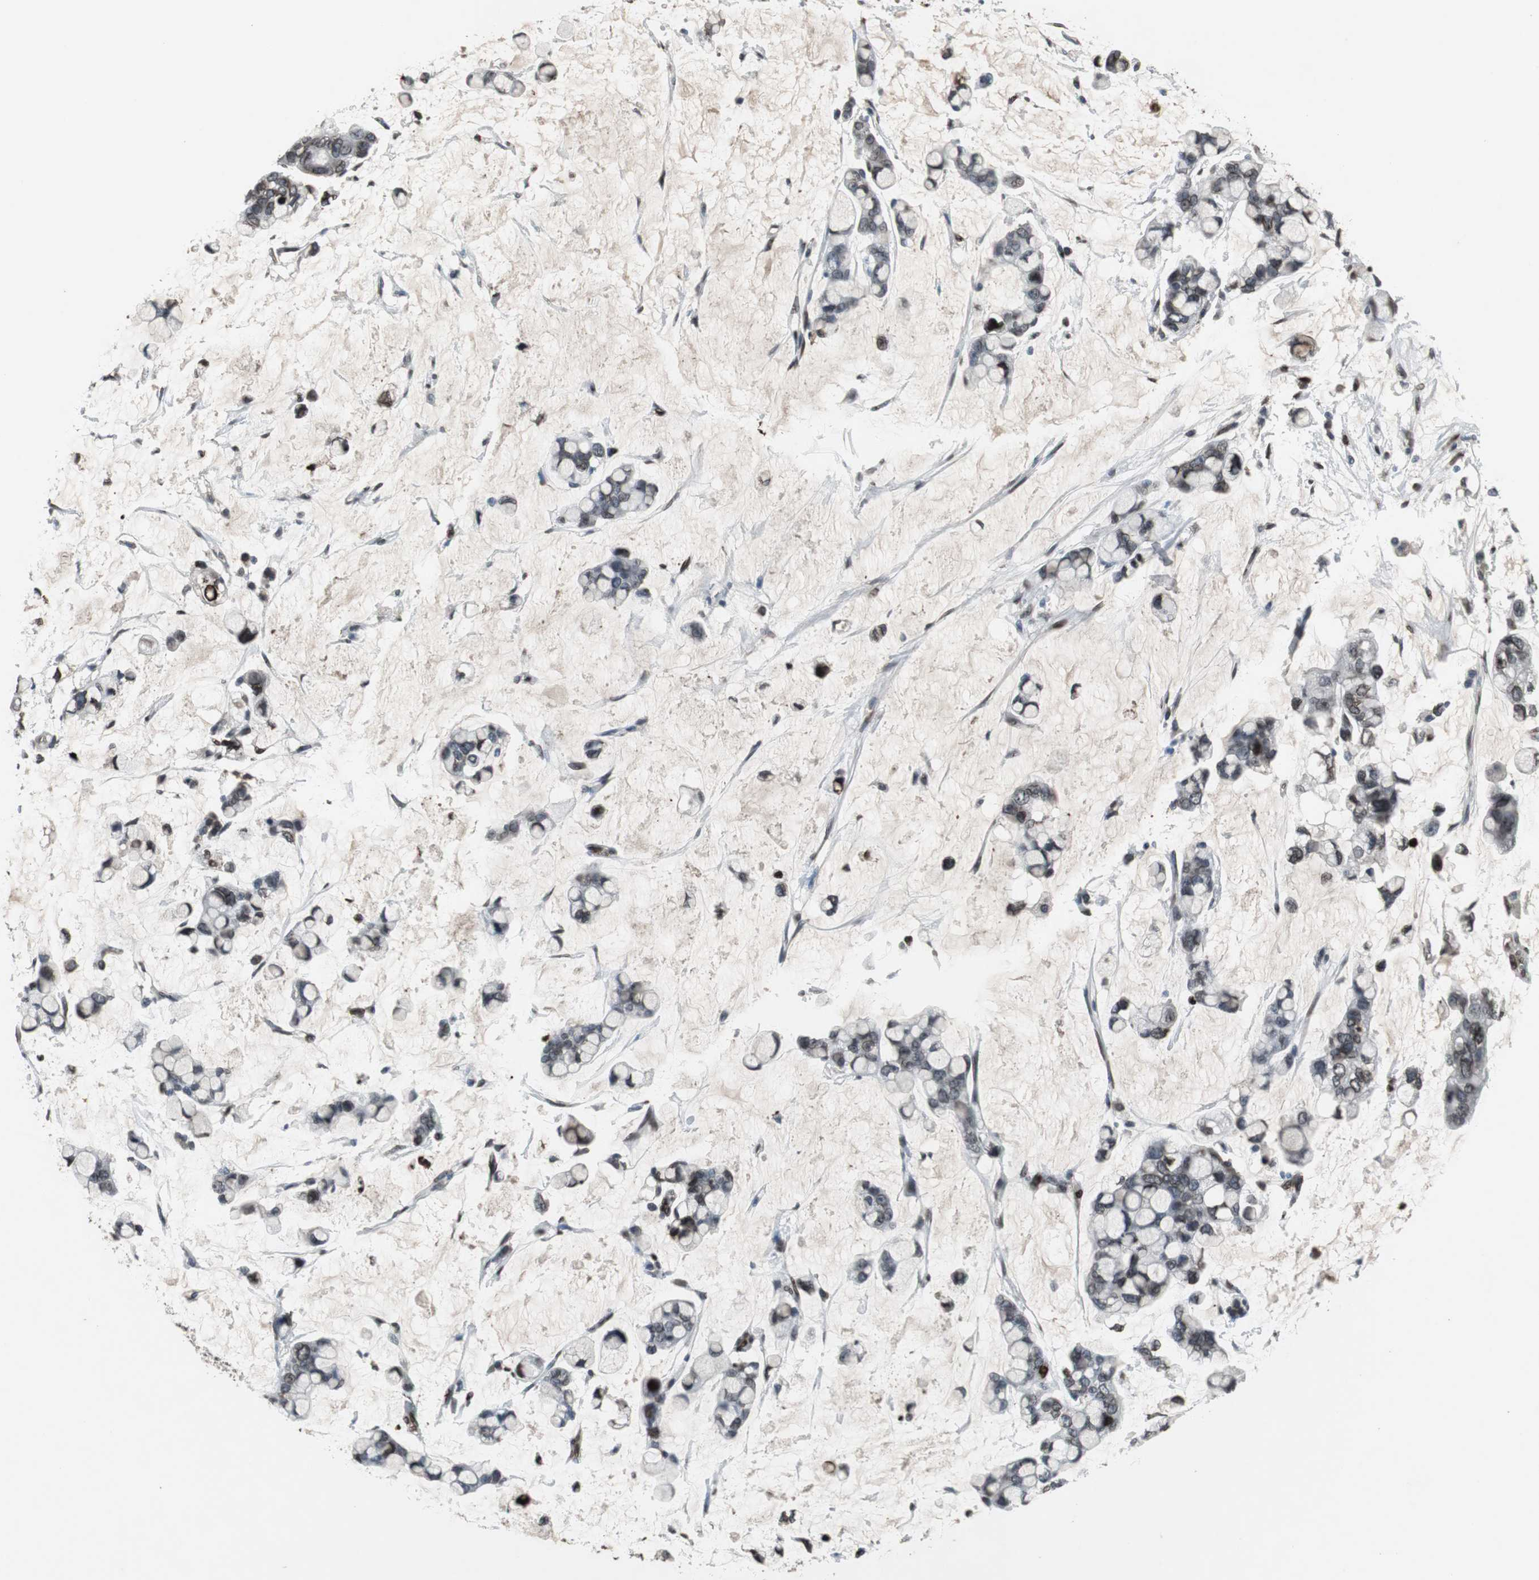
{"staining": {"intensity": "strong", "quantity": "25%-75%", "location": "cytoplasmic/membranous,nuclear"}, "tissue": "stomach cancer", "cell_type": "Tumor cells", "image_type": "cancer", "snomed": [{"axis": "morphology", "description": "Adenocarcinoma, NOS"}, {"axis": "topography", "description": "Stomach, lower"}], "caption": "Human adenocarcinoma (stomach) stained with a brown dye shows strong cytoplasmic/membranous and nuclear positive staining in approximately 25%-75% of tumor cells.", "gene": "LMNA", "patient": {"sex": "male", "age": 84}}